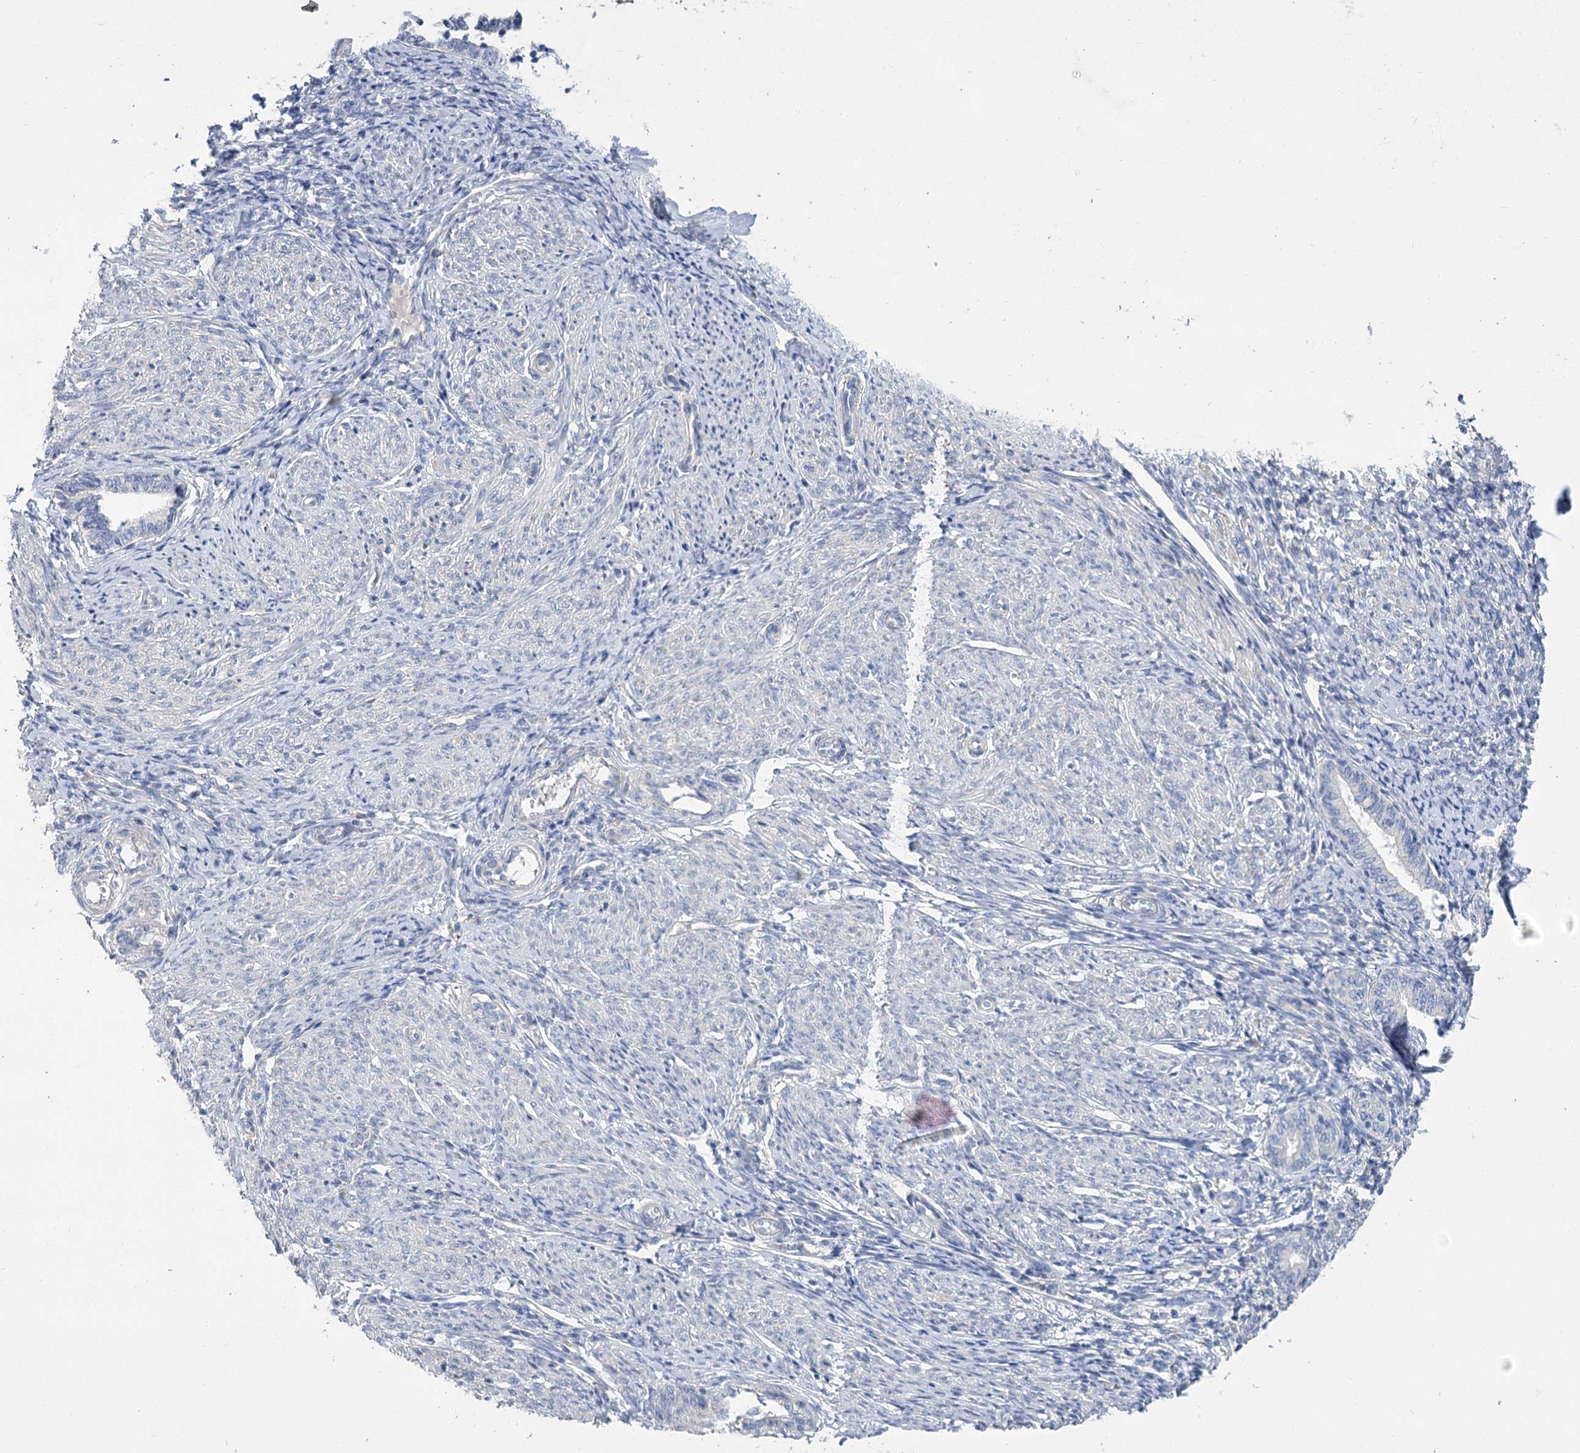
{"staining": {"intensity": "negative", "quantity": "none", "location": "none"}, "tissue": "endometrium", "cell_type": "Cells in endometrial stroma", "image_type": "normal", "snomed": [{"axis": "morphology", "description": "Normal tissue, NOS"}, {"axis": "topography", "description": "Endometrium"}], "caption": "An immunohistochemistry histopathology image of benign endometrium is shown. There is no staining in cells in endometrial stroma of endometrium. (DAB immunohistochemistry (IHC), high magnification).", "gene": "SLC9A3", "patient": {"sex": "female", "age": 72}}